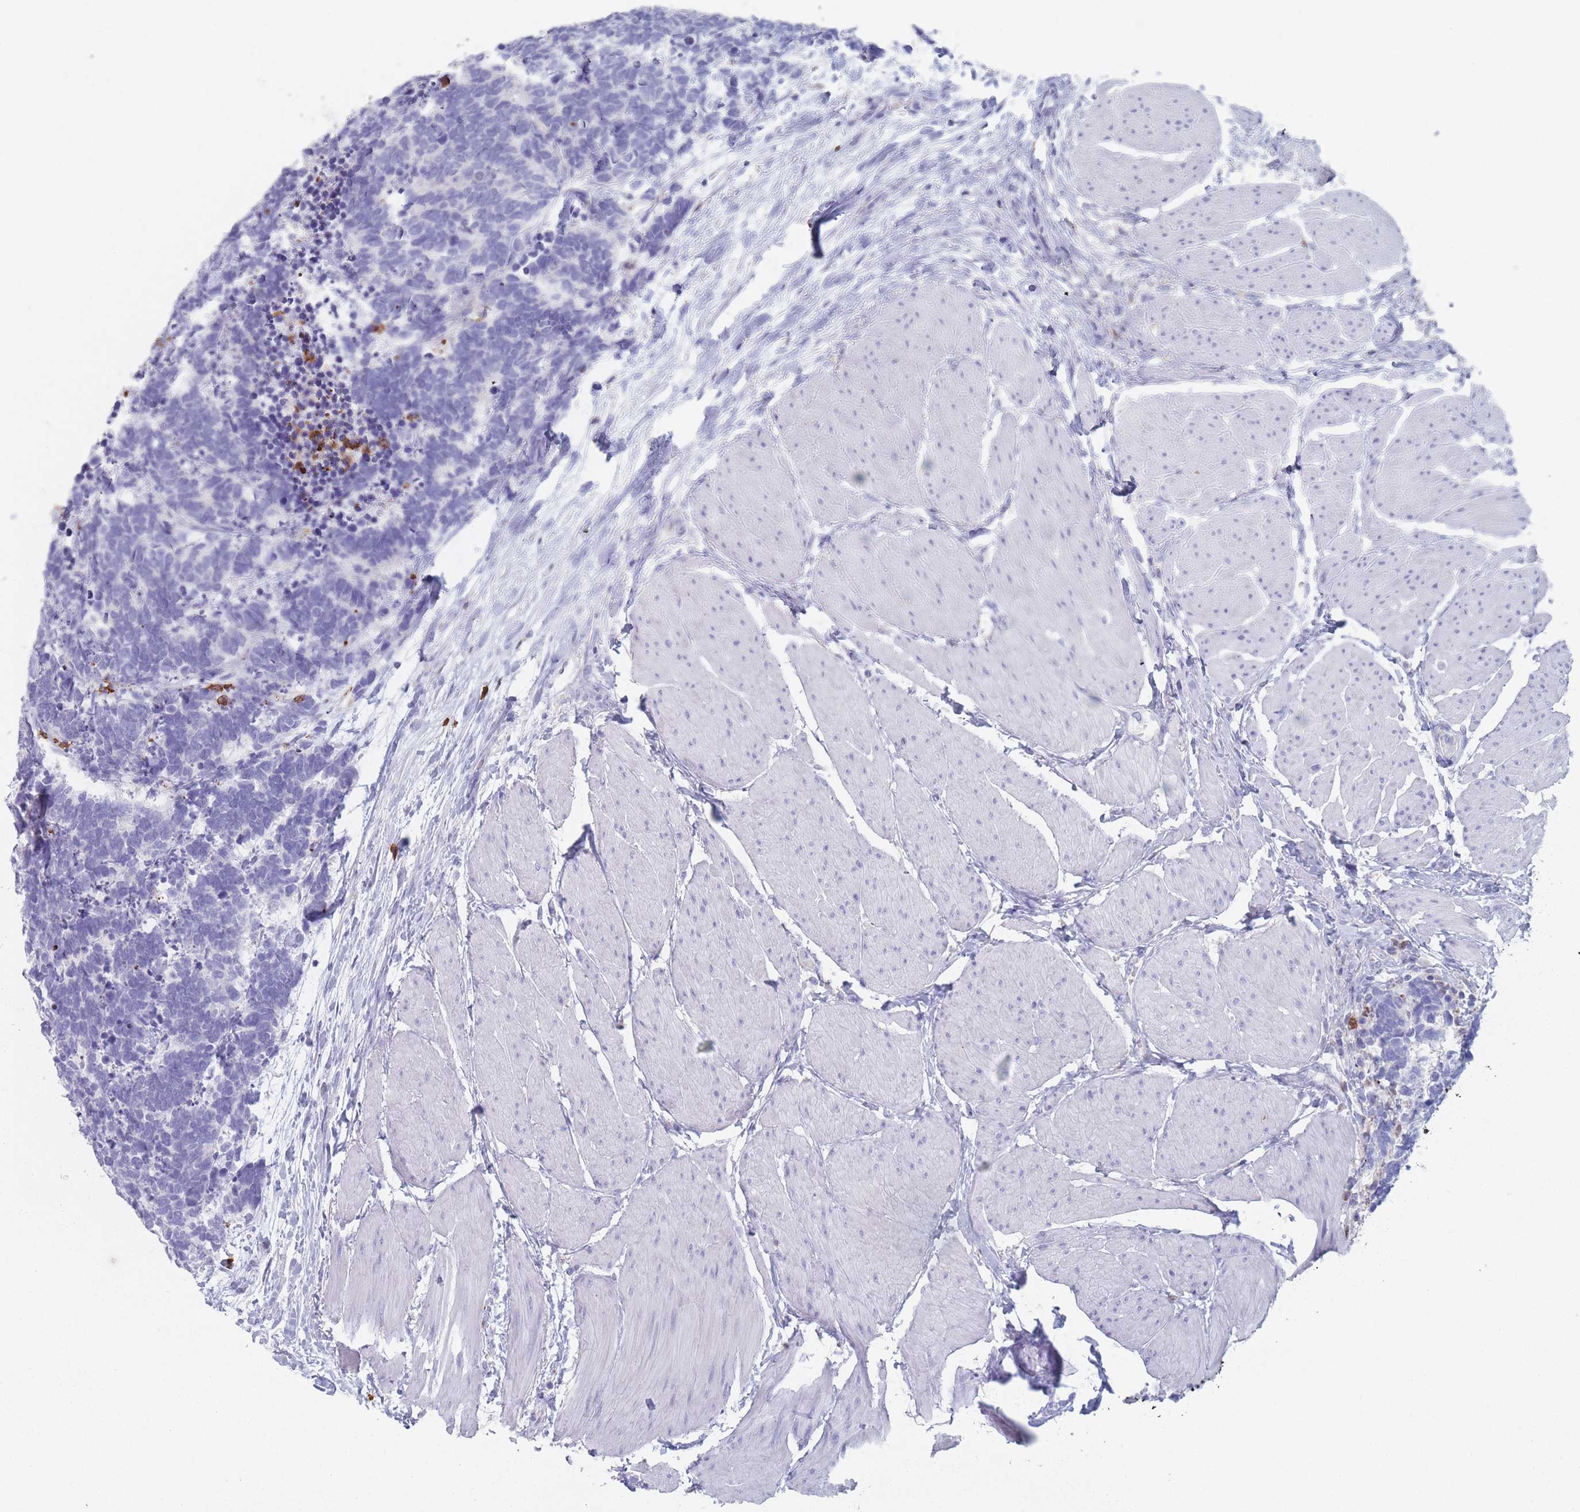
{"staining": {"intensity": "negative", "quantity": "none", "location": "none"}, "tissue": "carcinoid", "cell_type": "Tumor cells", "image_type": "cancer", "snomed": [{"axis": "morphology", "description": "Carcinoma, NOS"}, {"axis": "morphology", "description": "Carcinoid, malignant, NOS"}, {"axis": "topography", "description": "Urinary bladder"}], "caption": "Carcinoid (malignant) was stained to show a protein in brown. There is no significant positivity in tumor cells. Nuclei are stained in blue.", "gene": "ATP1A3", "patient": {"sex": "male", "age": 57}}